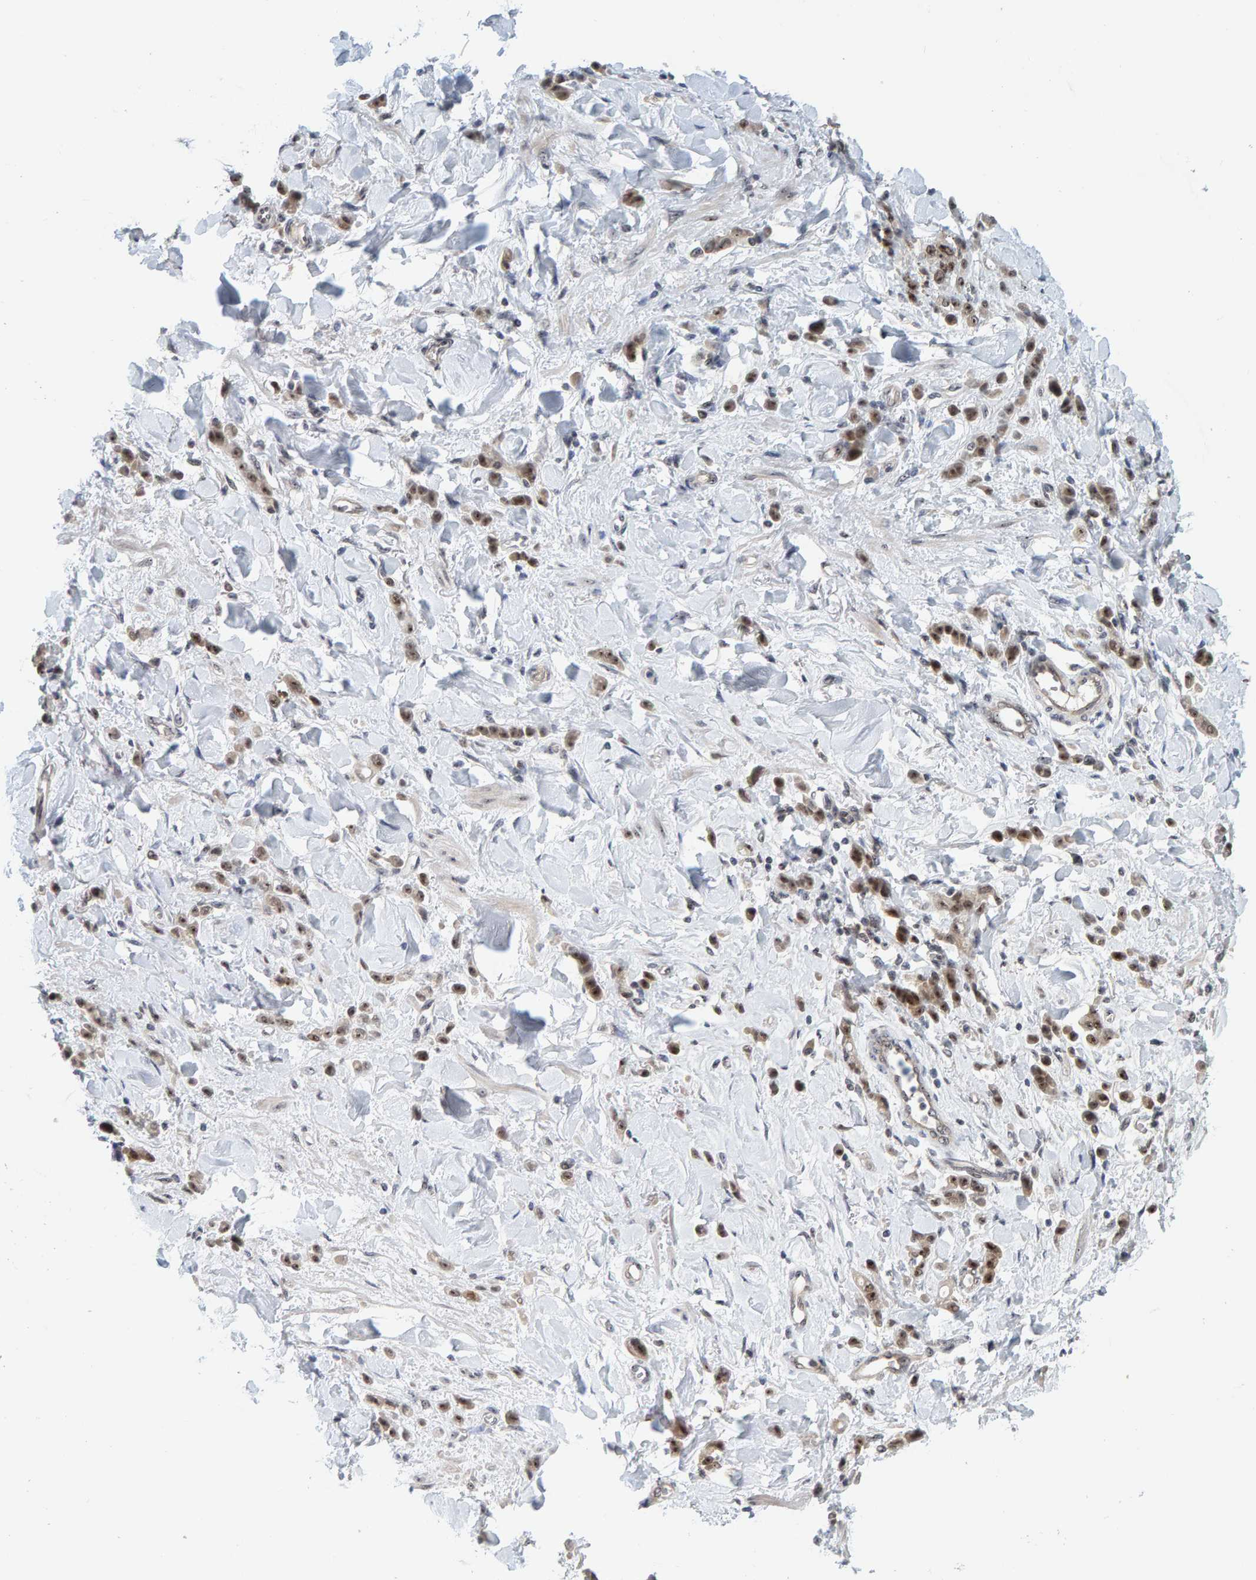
{"staining": {"intensity": "moderate", "quantity": ">75%", "location": "nuclear"}, "tissue": "stomach cancer", "cell_type": "Tumor cells", "image_type": "cancer", "snomed": [{"axis": "morphology", "description": "Normal tissue, NOS"}, {"axis": "morphology", "description": "Adenocarcinoma, NOS"}, {"axis": "topography", "description": "Stomach"}], "caption": "IHC photomicrograph of neoplastic tissue: stomach adenocarcinoma stained using IHC exhibits medium levels of moderate protein expression localized specifically in the nuclear of tumor cells, appearing as a nuclear brown color.", "gene": "POLR1E", "patient": {"sex": "male", "age": 82}}